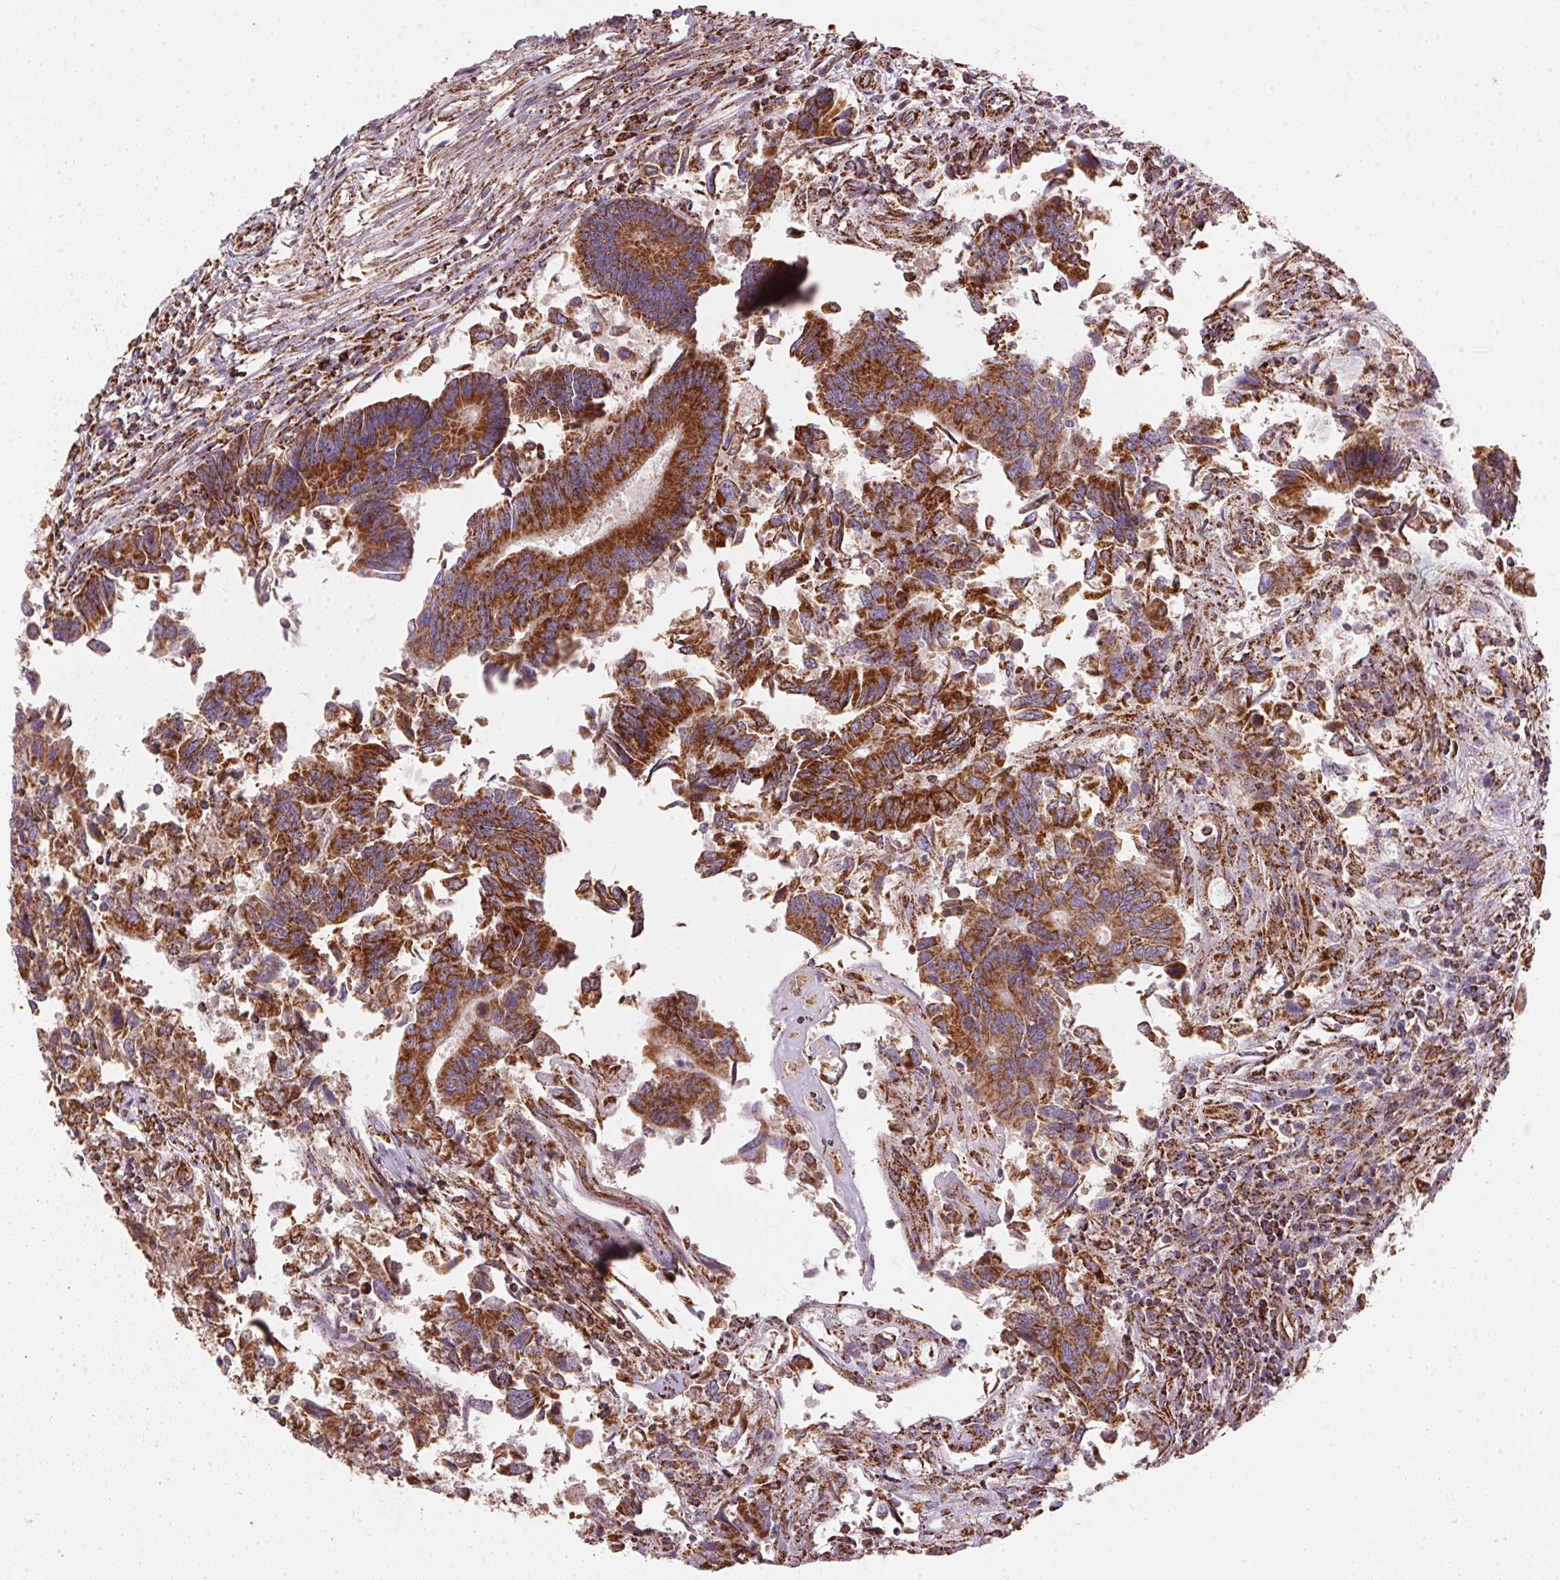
{"staining": {"intensity": "strong", "quantity": ">75%", "location": "cytoplasmic/membranous"}, "tissue": "colorectal cancer", "cell_type": "Tumor cells", "image_type": "cancer", "snomed": [{"axis": "morphology", "description": "Adenocarcinoma, NOS"}, {"axis": "topography", "description": "Colon"}], "caption": "Tumor cells demonstrate strong cytoplasmic/membranous positivity in approximately >75% of cells in colorectal cancer (adenocarcinoma).", "gene": "NDUFS2", "patient": {"sex": "female", "age": 67}}